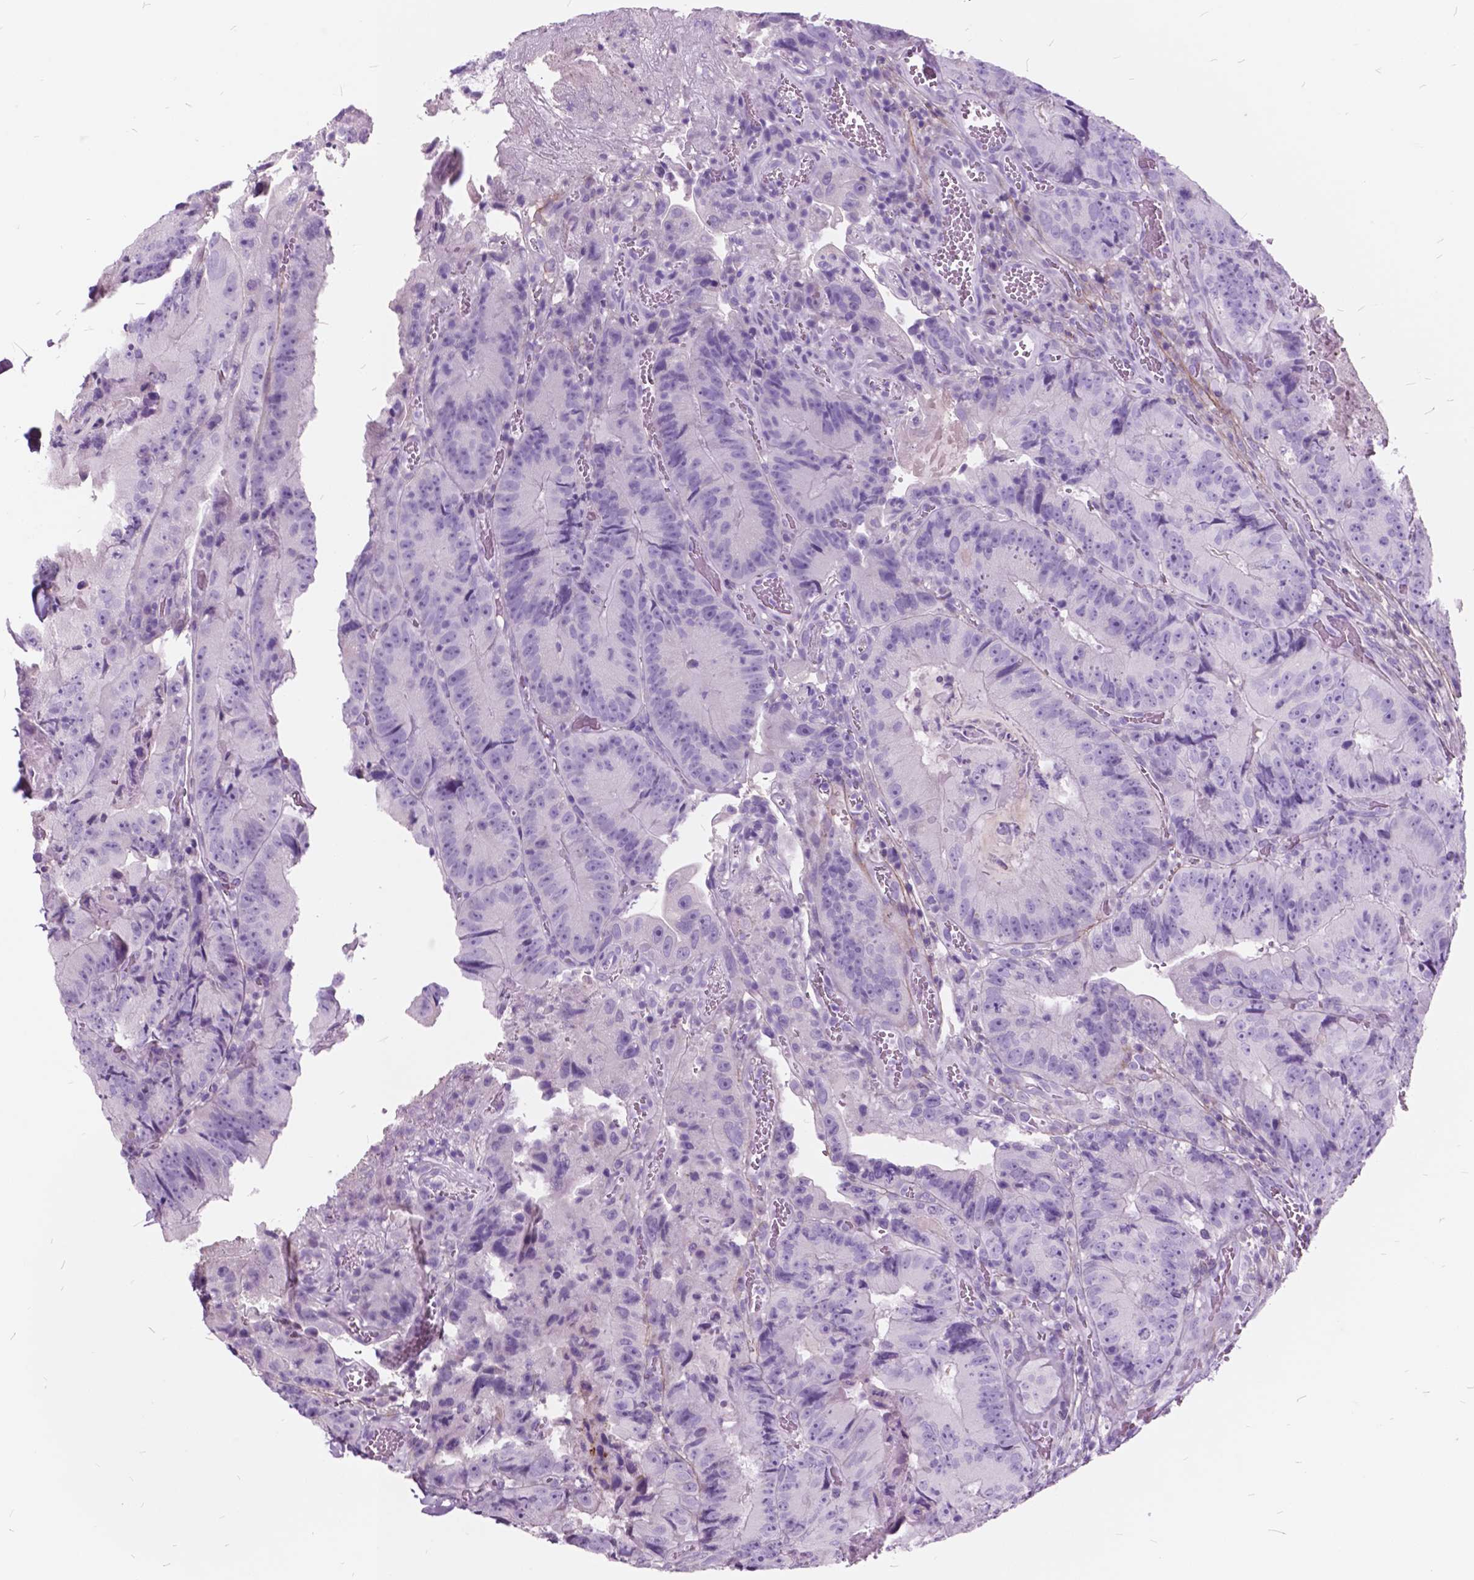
{"staining": {"intensity": "negative", "quantity": "none", "location": "none"}, "tissue": "colorectal cancer", "cell_type": "Tumor cells", "image_type": "cancer", "snomed": [{"axis": "morphology", "description": "Adenocarcinoma, NOS"}, {"axis": "topography", "description": "Colon"}], "caption": "Colorectal adenocarcinoma stained for a protein using immunohistochemistry (IHC) reveals no positivity tumor cells.", "gene": "GDF9", "patient": {"sex": "female", "age": 86}}